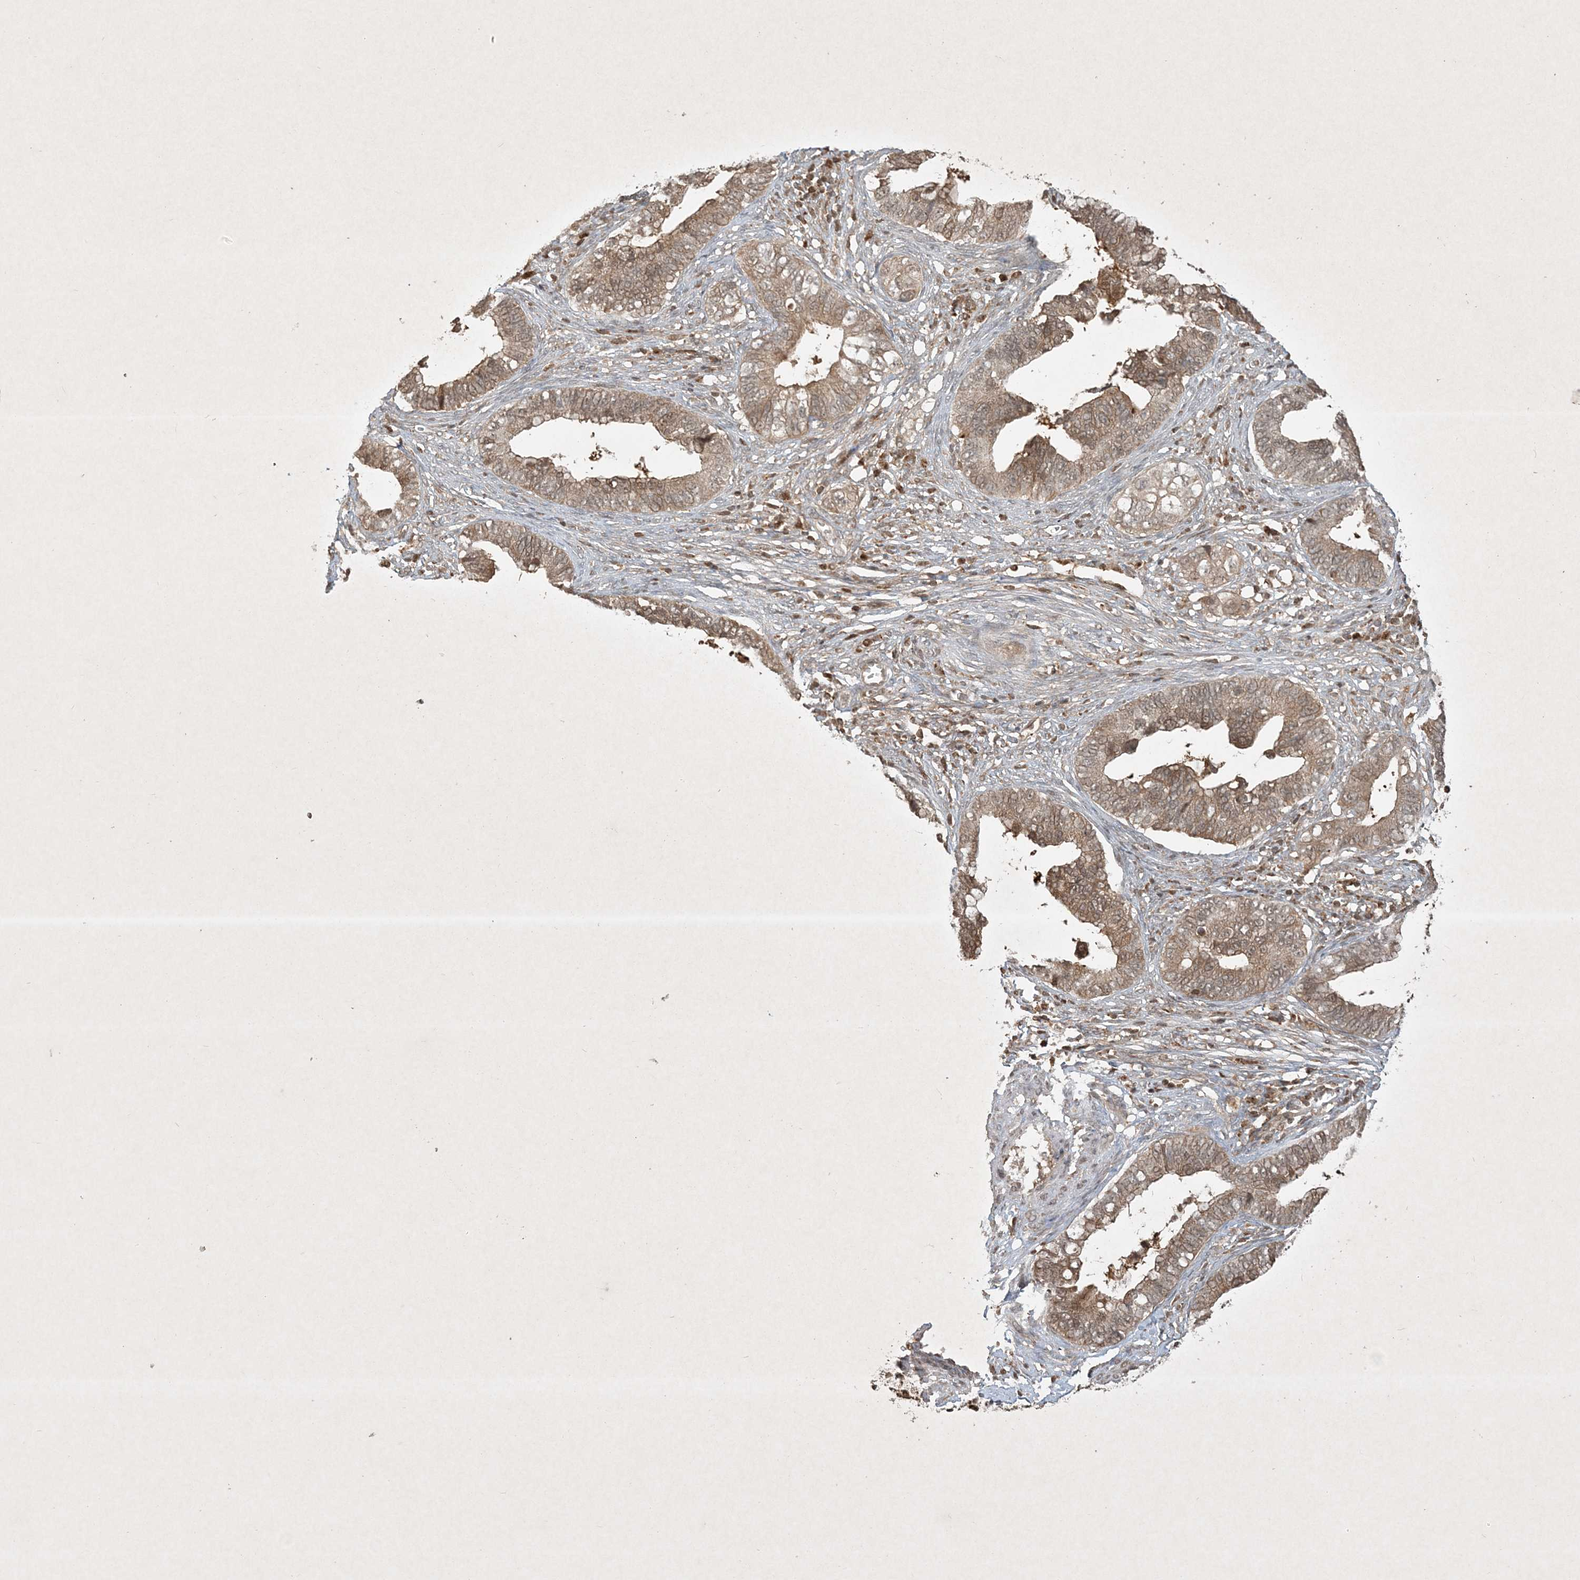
{"staining": {"intensity": "moderate", "quantity": ">75%", "location": "cytoplasmic/membranous"}, "tissue": "cervical cancer", "cell_type": "Tumor cells", "image_type": "cancer", "snomed": [{"axis": "morphology", "description": "Adenocarcinoma, NOS"}, {"axis": "topography", "description": "Cervix"}], "caption": "Immunohistochemical staining of human cervical cancer (adenocarcinoma) exhibits moderate cytoplasmic/membranous protein expression in about >75% of tumor cells. Nuclei are stained in blue.", "gene": "PLTP", "patient": {"sex": "female", "age": 44}}